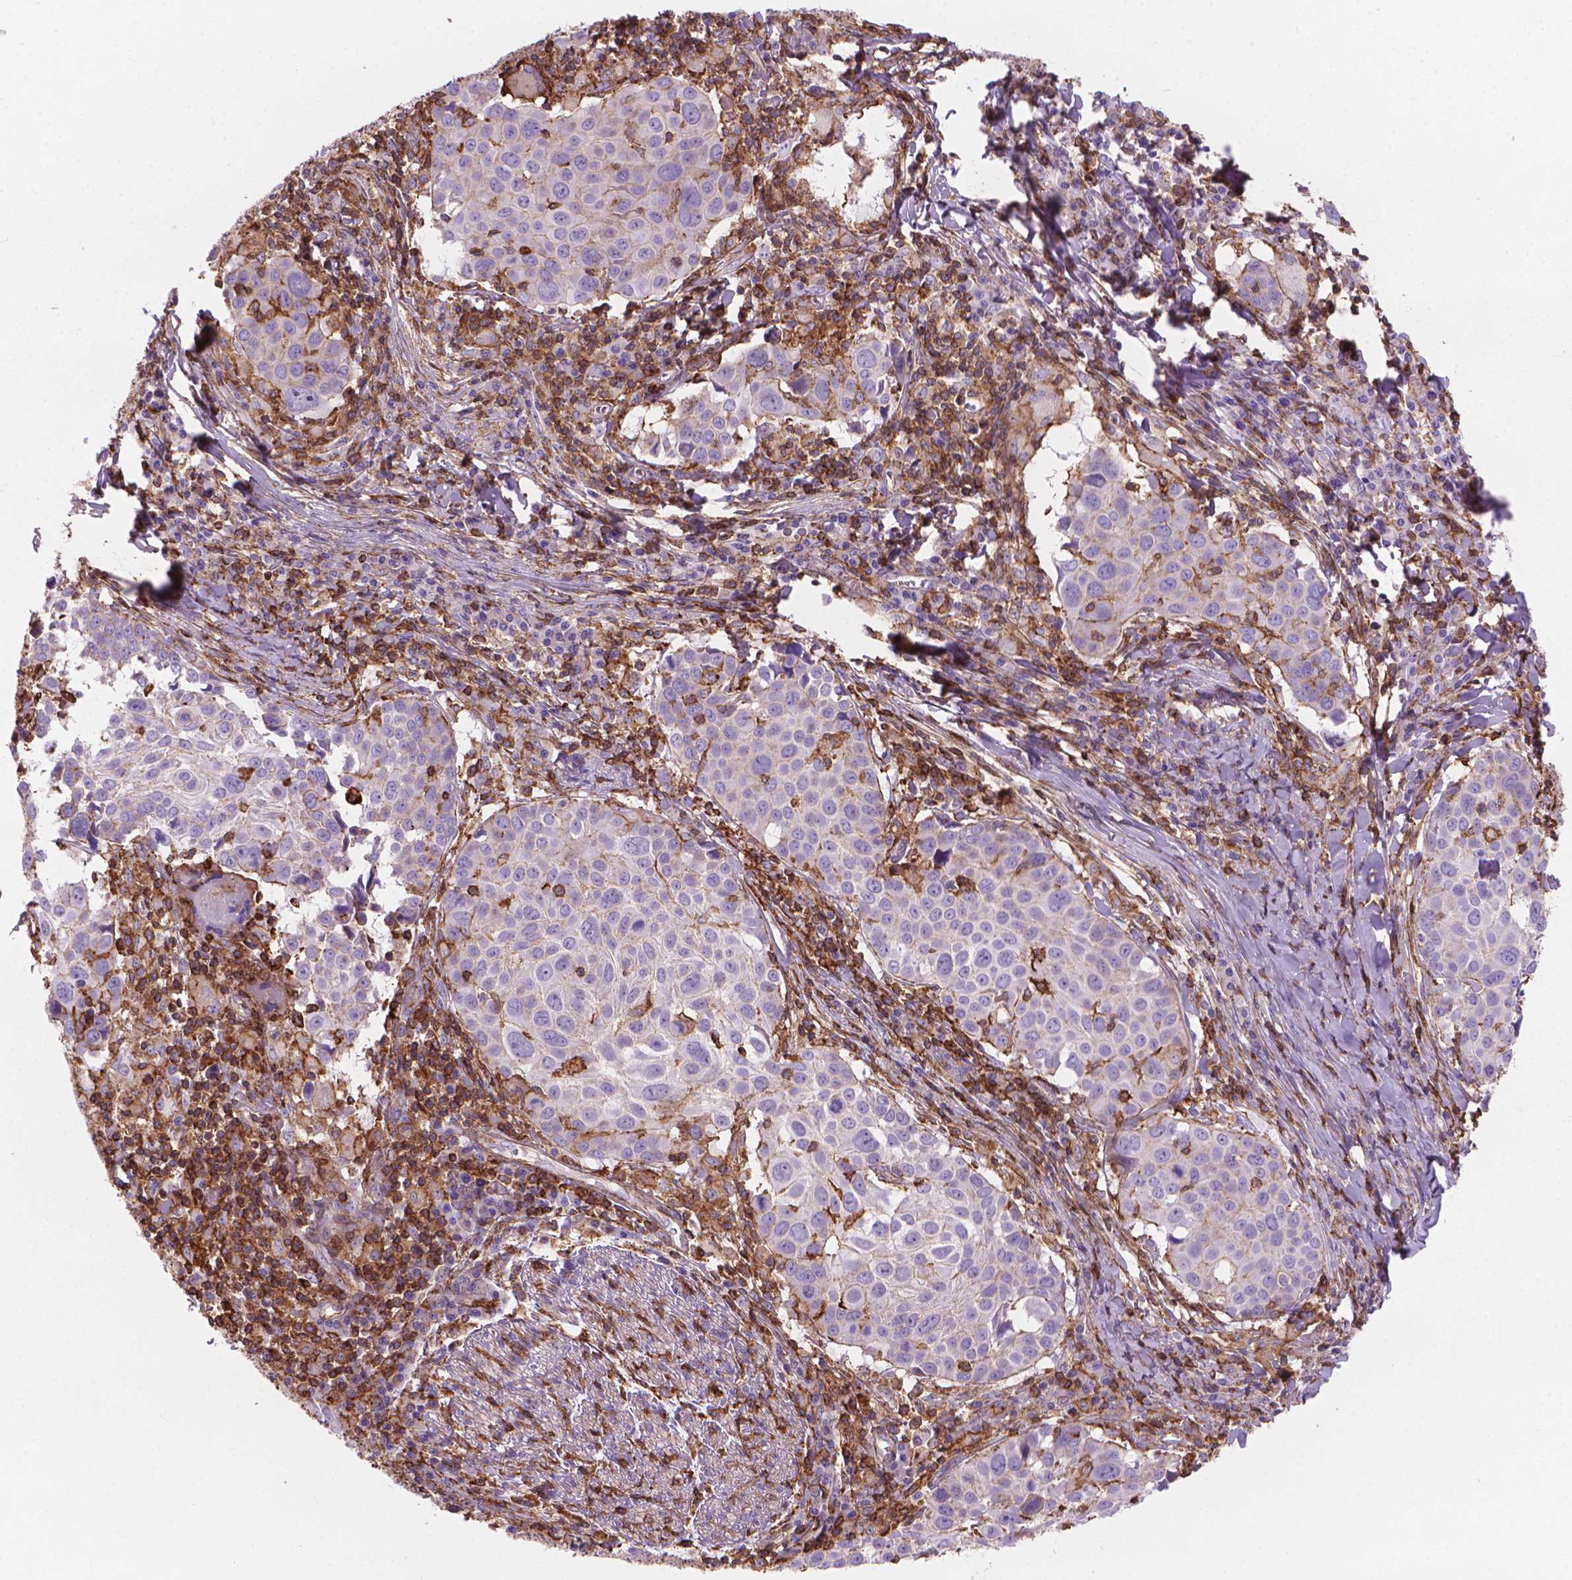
{"staining": {"intensity": "negative", "quantity": "none", "location": "none"}, "tissue": "lung cancer", "cell_type": "Tumor cells", "image_type": "cancer", "snomed": [{"axis": "morphology", "description": "Squamous cell carcinoma, NOS"}, {"axis": "topography", "description": "Lung"}], "caption": "Histopathology image shows no protein positivity in tumor cells of lung cancer (squamous cell carcinoma) tissue.", "gene": "PATJ", "patient": {"sex": "male", "age": 57}}